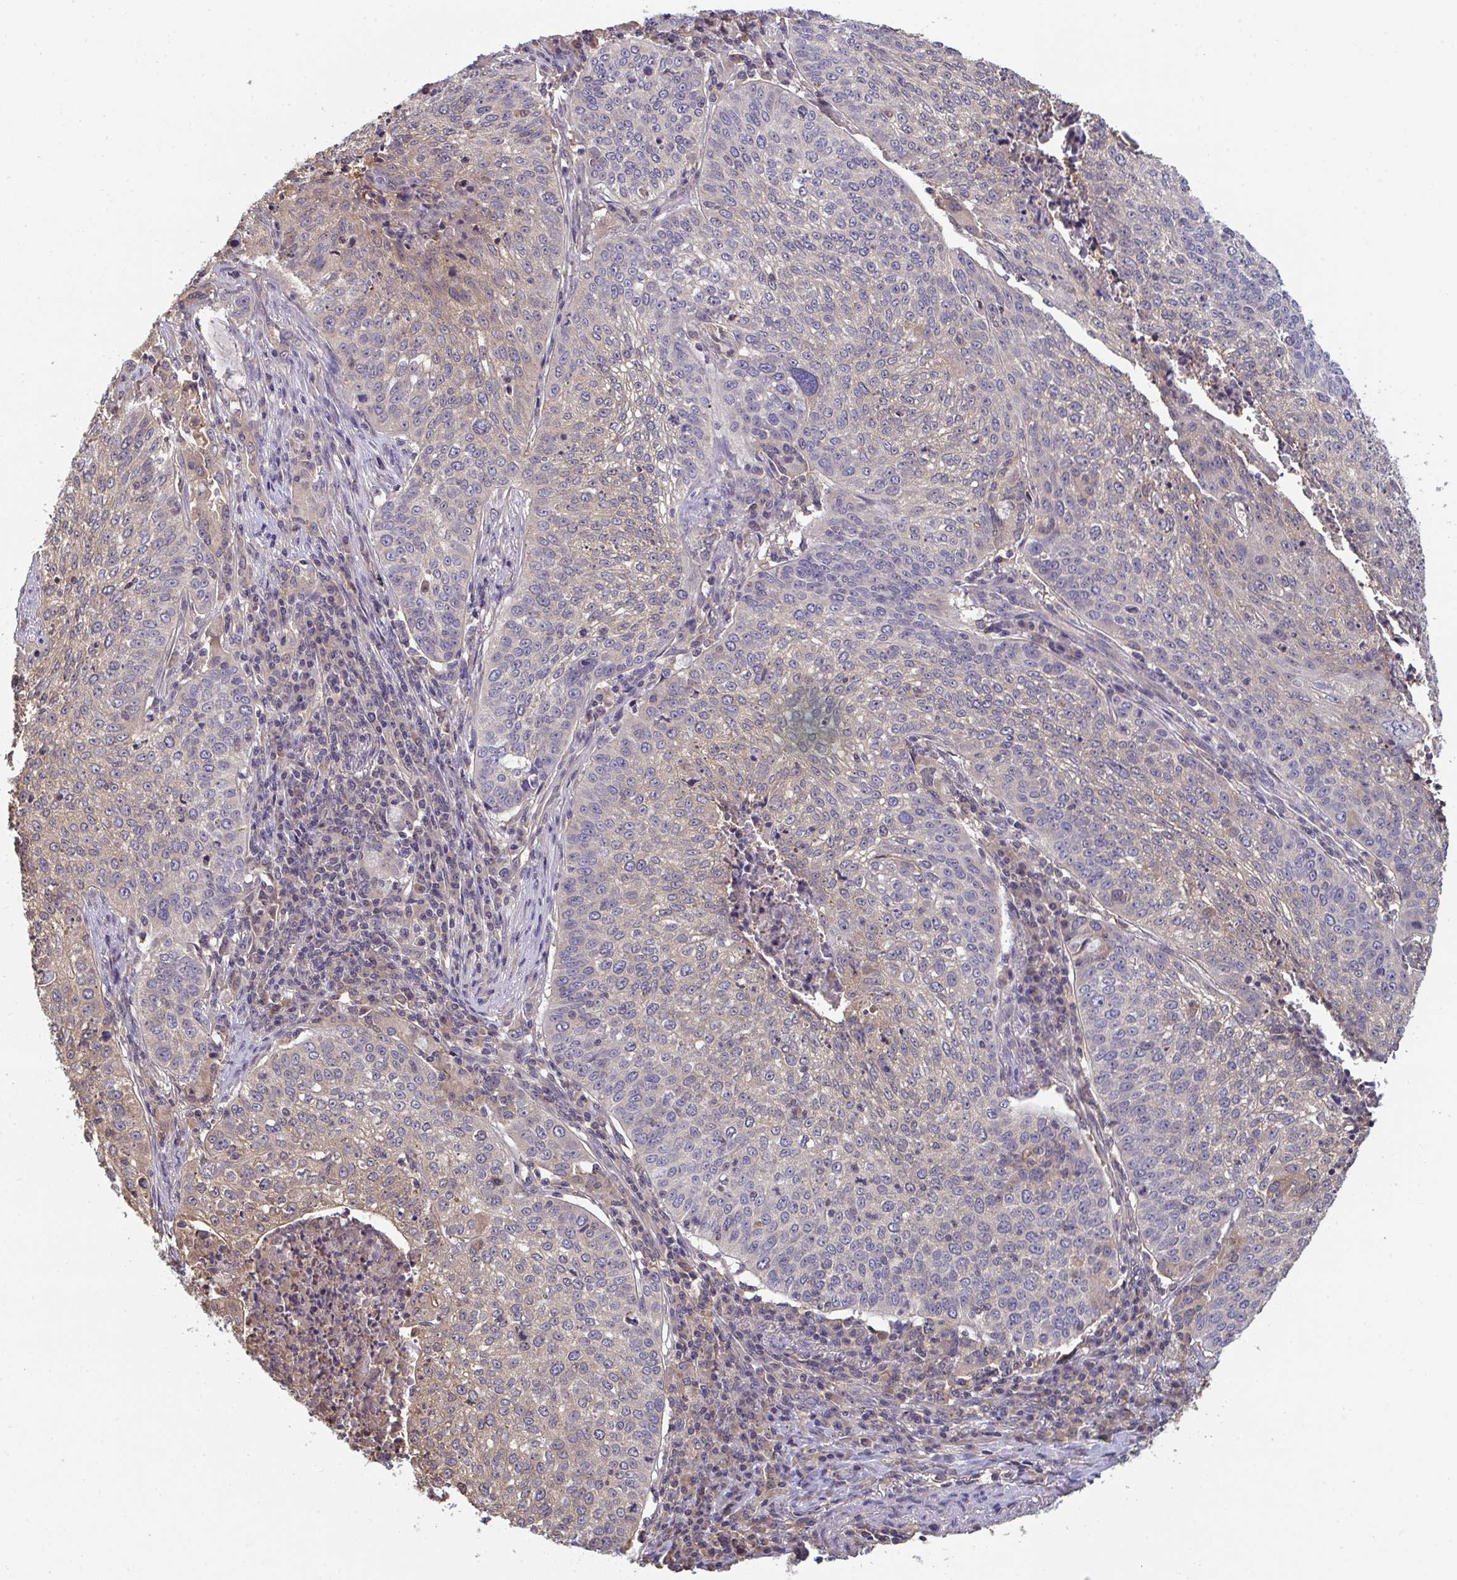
{"staining": {"intensity": "moderate", "quantity": "25%-75%", "location": "cytoplasmic/membranous"}, "tissue": "lung cancer", "cell_type": "Tumor cells", "image_type": "cancer", "snomed": [{"axis": "morphology", "description": "Squamous cell carcinoma, NOS"}, {"axis": "topography", "description": "Lung"}], "caption": "Brown immunohistochemical staining in human lung squamous cell carcinoma exhibits moderate cytoplasmic/membranous staining in approximately 25%-75% of tumor cells.", "gene": "TTC9C", "patient": {"sex": "male", "age": 63}}